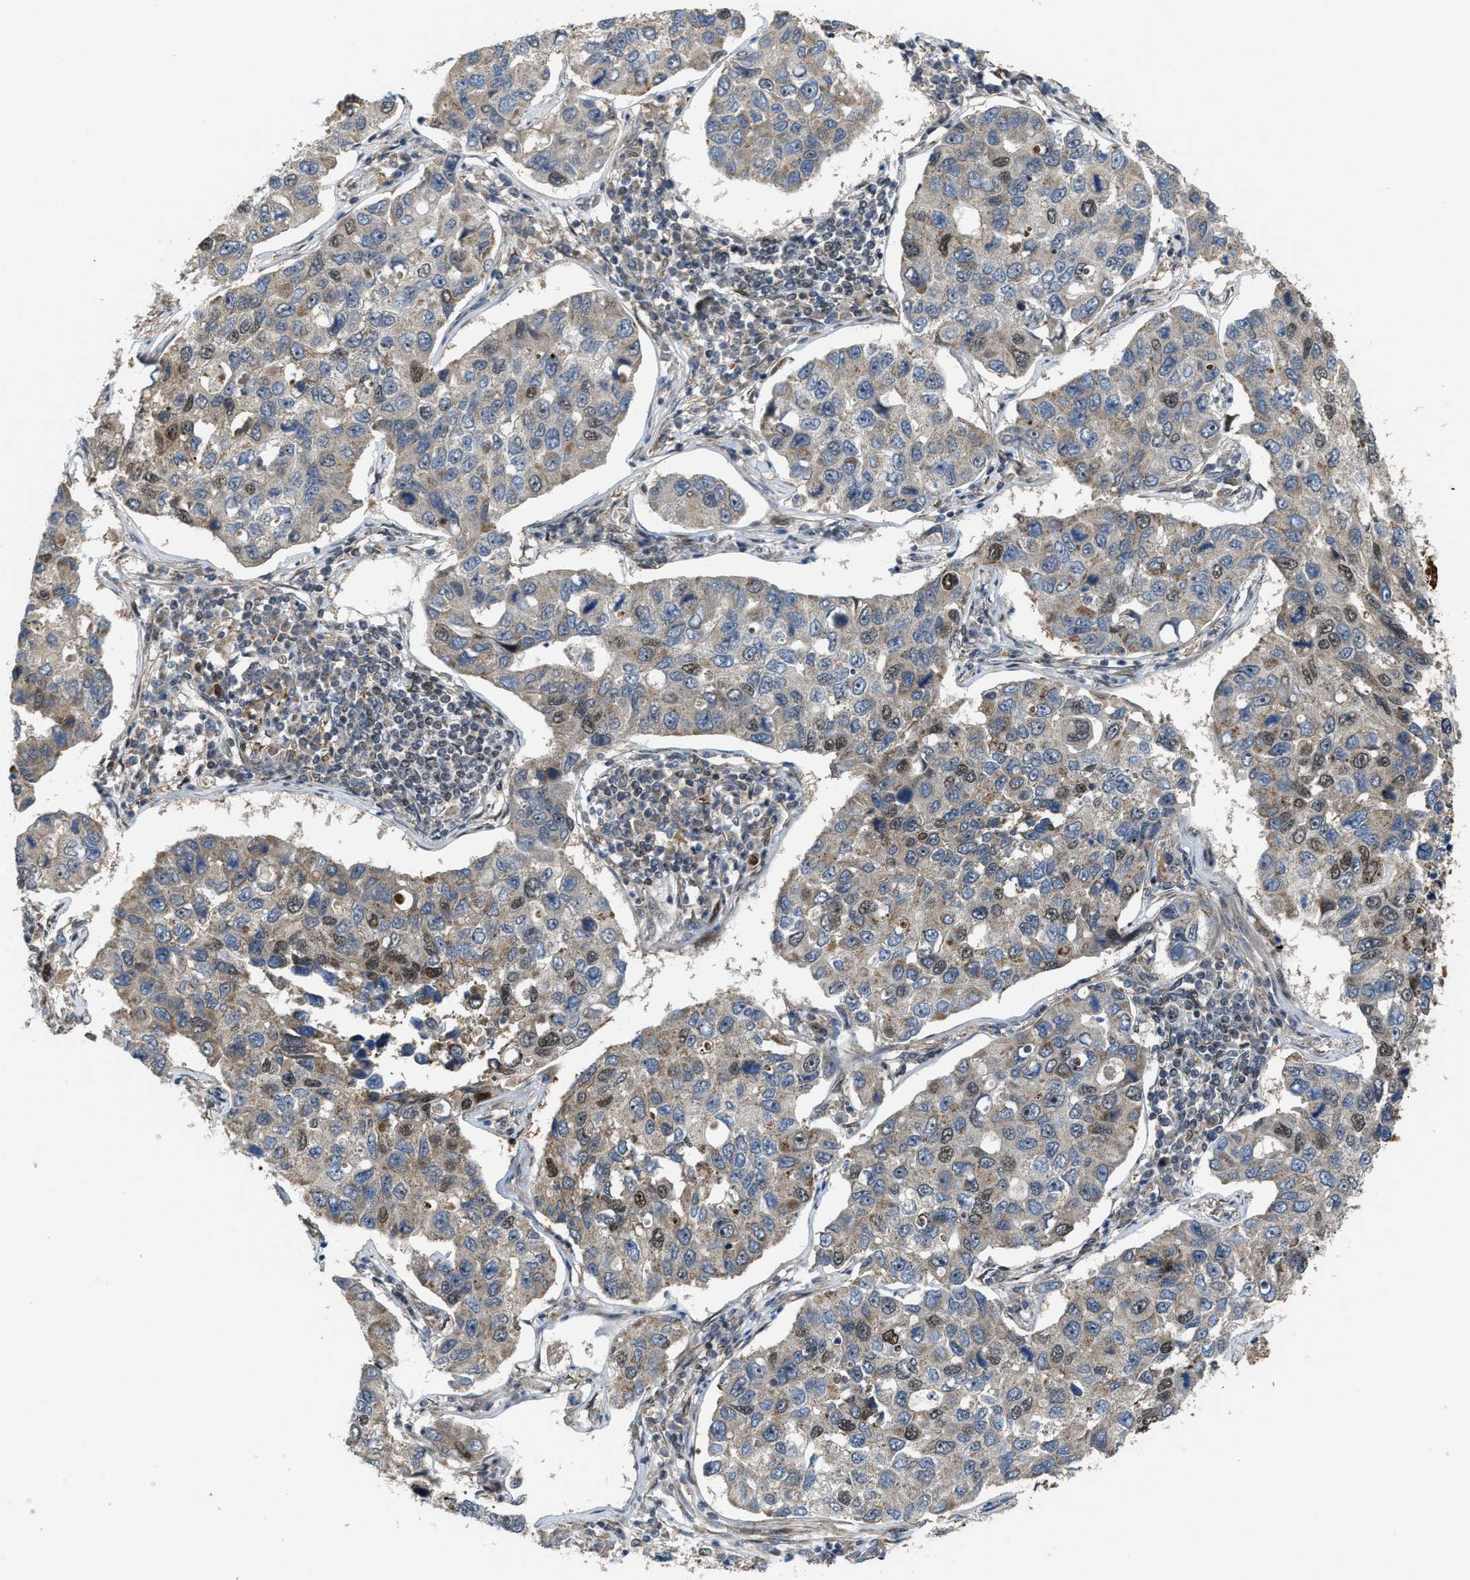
{"staining": {"intensity": "moderate", "quantity": "<25%", "location": "nuclear"}, "tissue": "lung cancer", "cell_type": "Tumor cells", "image_type": "cancer", "snomed": [{"axis": "morphology", "description": "Adenocarcinoma, NOS"}, {"axis": "topography", "description": "Lung"}], "caption": "A low amount of moderate nuclear positivity is appreciated in about <25% of tumor cells in adenocarcinoma (lung) tissue. (Brightfield microscopy of DAB IHC at high magnification).", "gene": "ZNF250", "patient": {"sex": "male", "age": 64}}